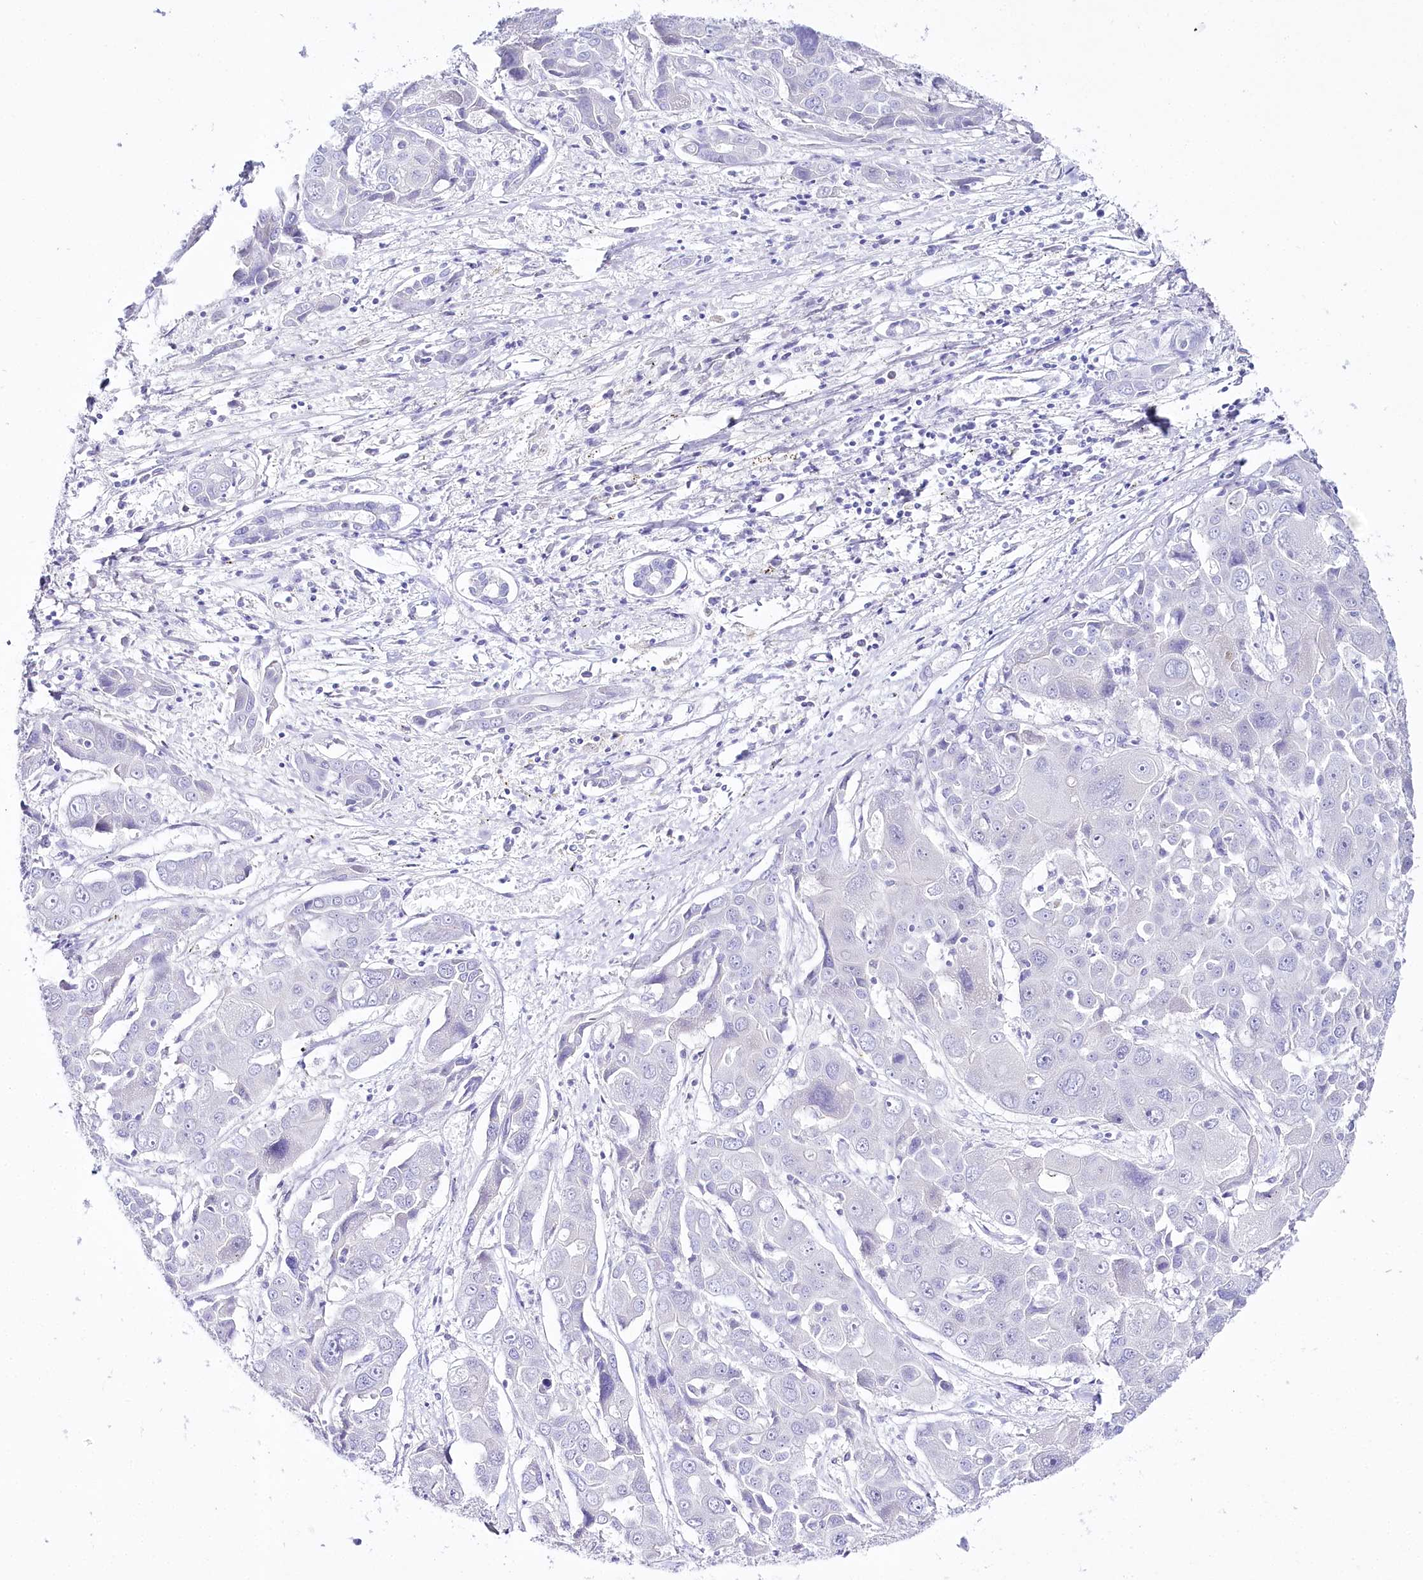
{"staining": {"intensity": "negative", "quantity": "none", "location": "none"}, "tissue": "liver cancer", "cell_type": "Tumor cells", "image_type": "cancer", "snomed": [{"axis": "morphology", "description": "Cholangiocarcinoma"}, {"axis": "topography", "description": "Liver"}], "caption": "Protein analysis of cholangiocarcinoma (liver) exhibits no significant expression in tumor cells. Brightfield microscopy of immunohistochemistry stained with DAB (brown) and hematoxylin (blue), captured at high magnification.", "gene": "CSN3", "patient": {"sex": "male", "age": 67}}